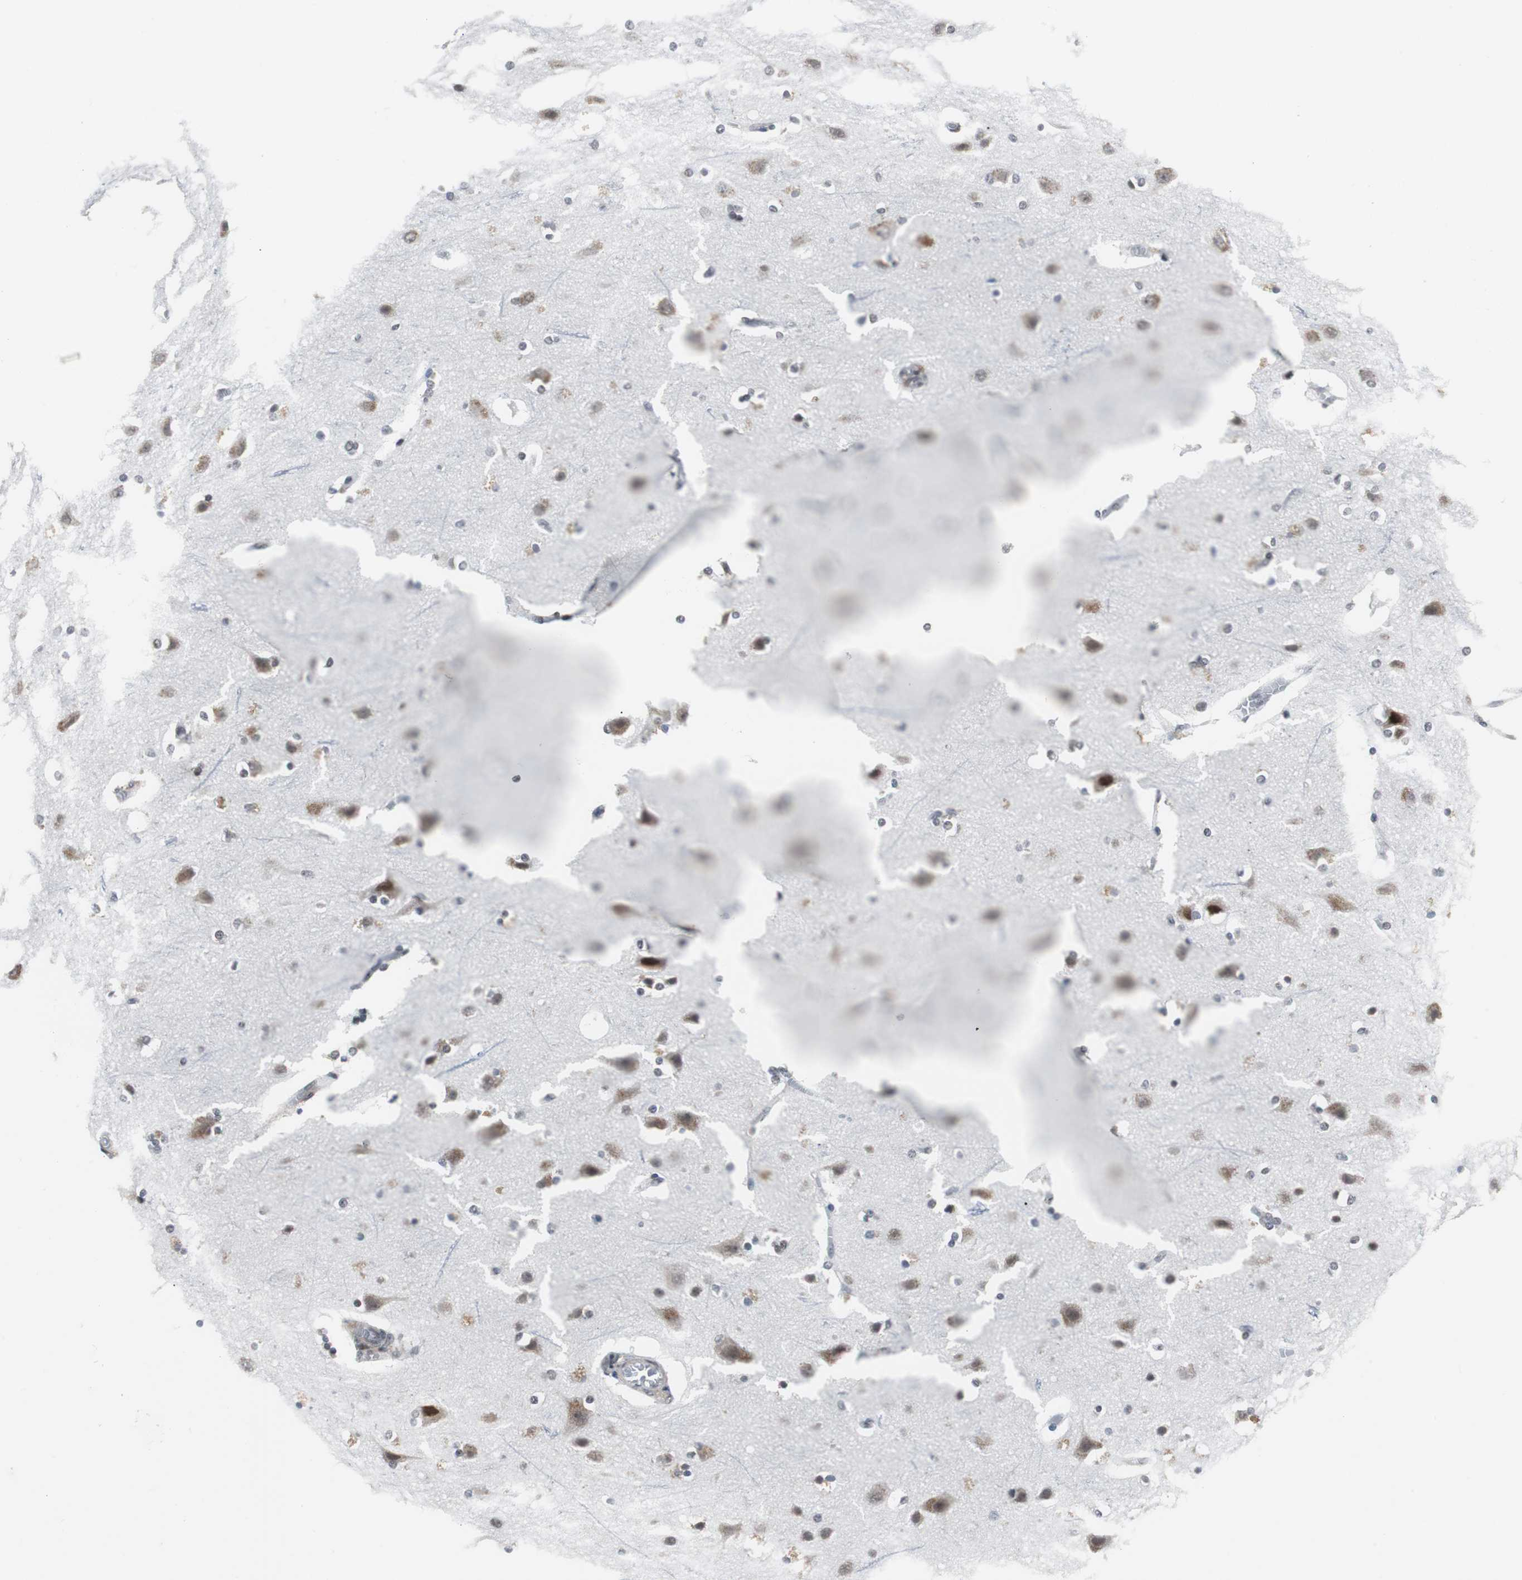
{"staining": {"intensity": "weak", "quantity": ">75%", "location": "nuclear"}, "tissue": "cerebral cortex", "cell_type": "Endothelial cells", "image_type": "normal", "snomed": [{"axis": "morphology", "description": "Normal tissue, NOS"}, {"axis": "topography", "description": "Cerebral cortex"}], "caption": "This photomicrograph demonstrates unremarkable cerebral cortex stained with IHC to label a protein in brown. The nuclear of endothelial cells show weak positivity for the protein. Nuclei are counter-stained blue.", "gene": "TAF7", "patient": {"sex": "female", "age": 54}}